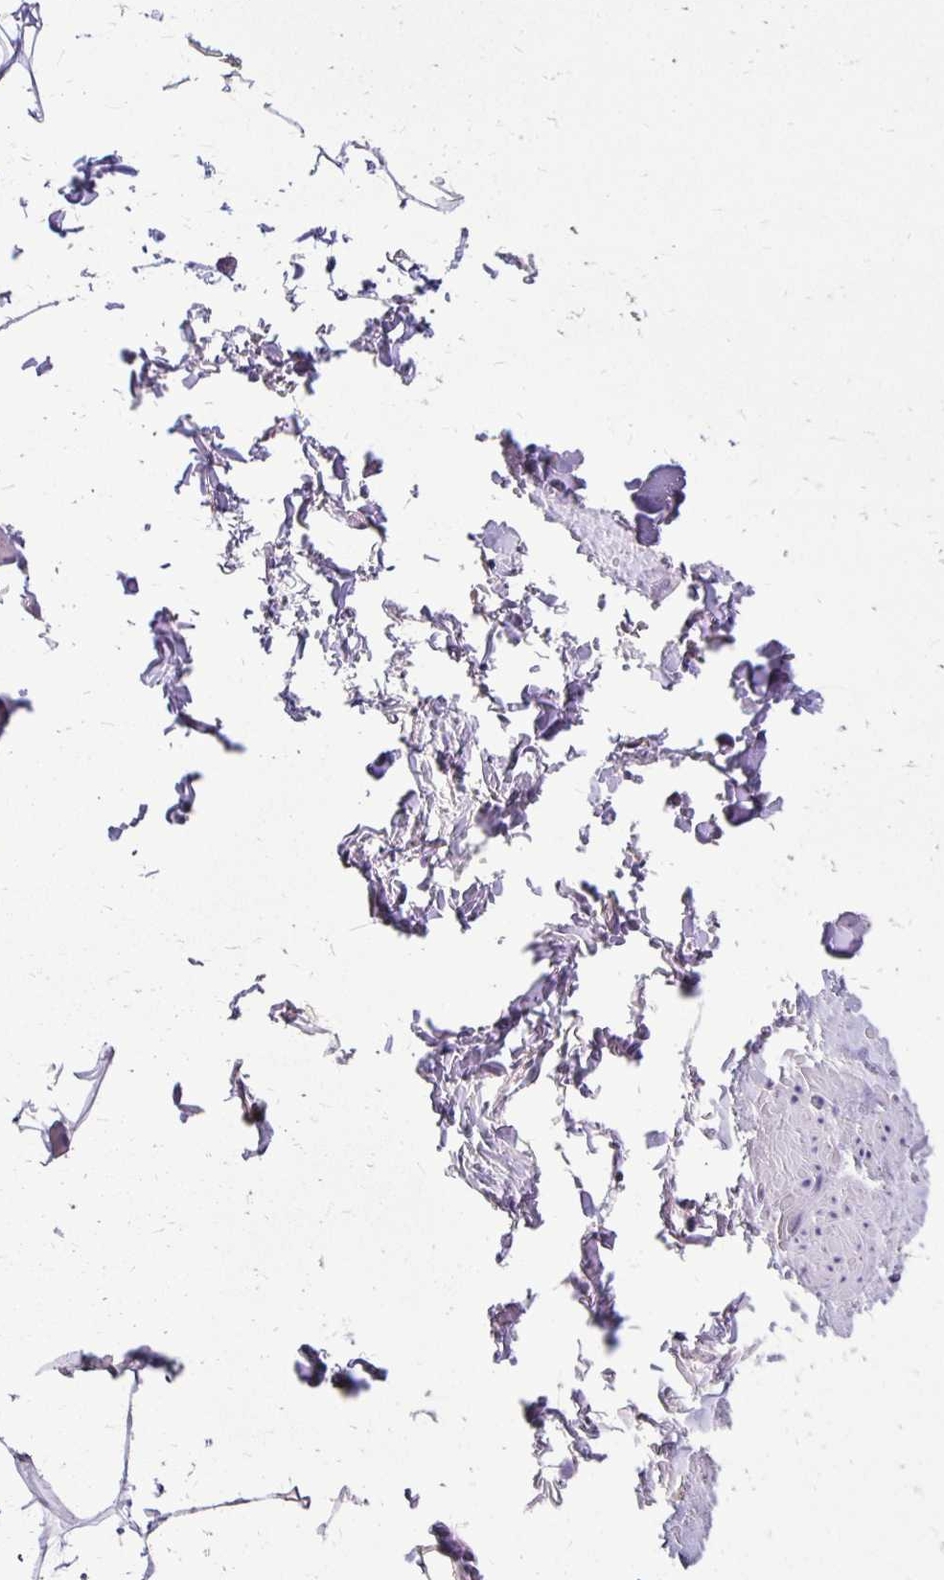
{"staining": {"intensity": "negative", "quantity": "none", "location": "none"}, "tissue": "adipose tissue", "cell_type": "Adipocytes", "image_type": "normal", "snomed": [{"axis": "morphology", "description": "Normal tissue, NOS"}, {"axis": "topography", "description": "Vascular tissue"}, {"axis": "topography", "description": "Peripheral nerve tissue"}], "caption": "Human adipose tissue stained for a protein using immunohistochemistry reveals no staining in adipocytes.", "gene": "ANKRD45", "patient": {"sex": "male", "age": 41}}